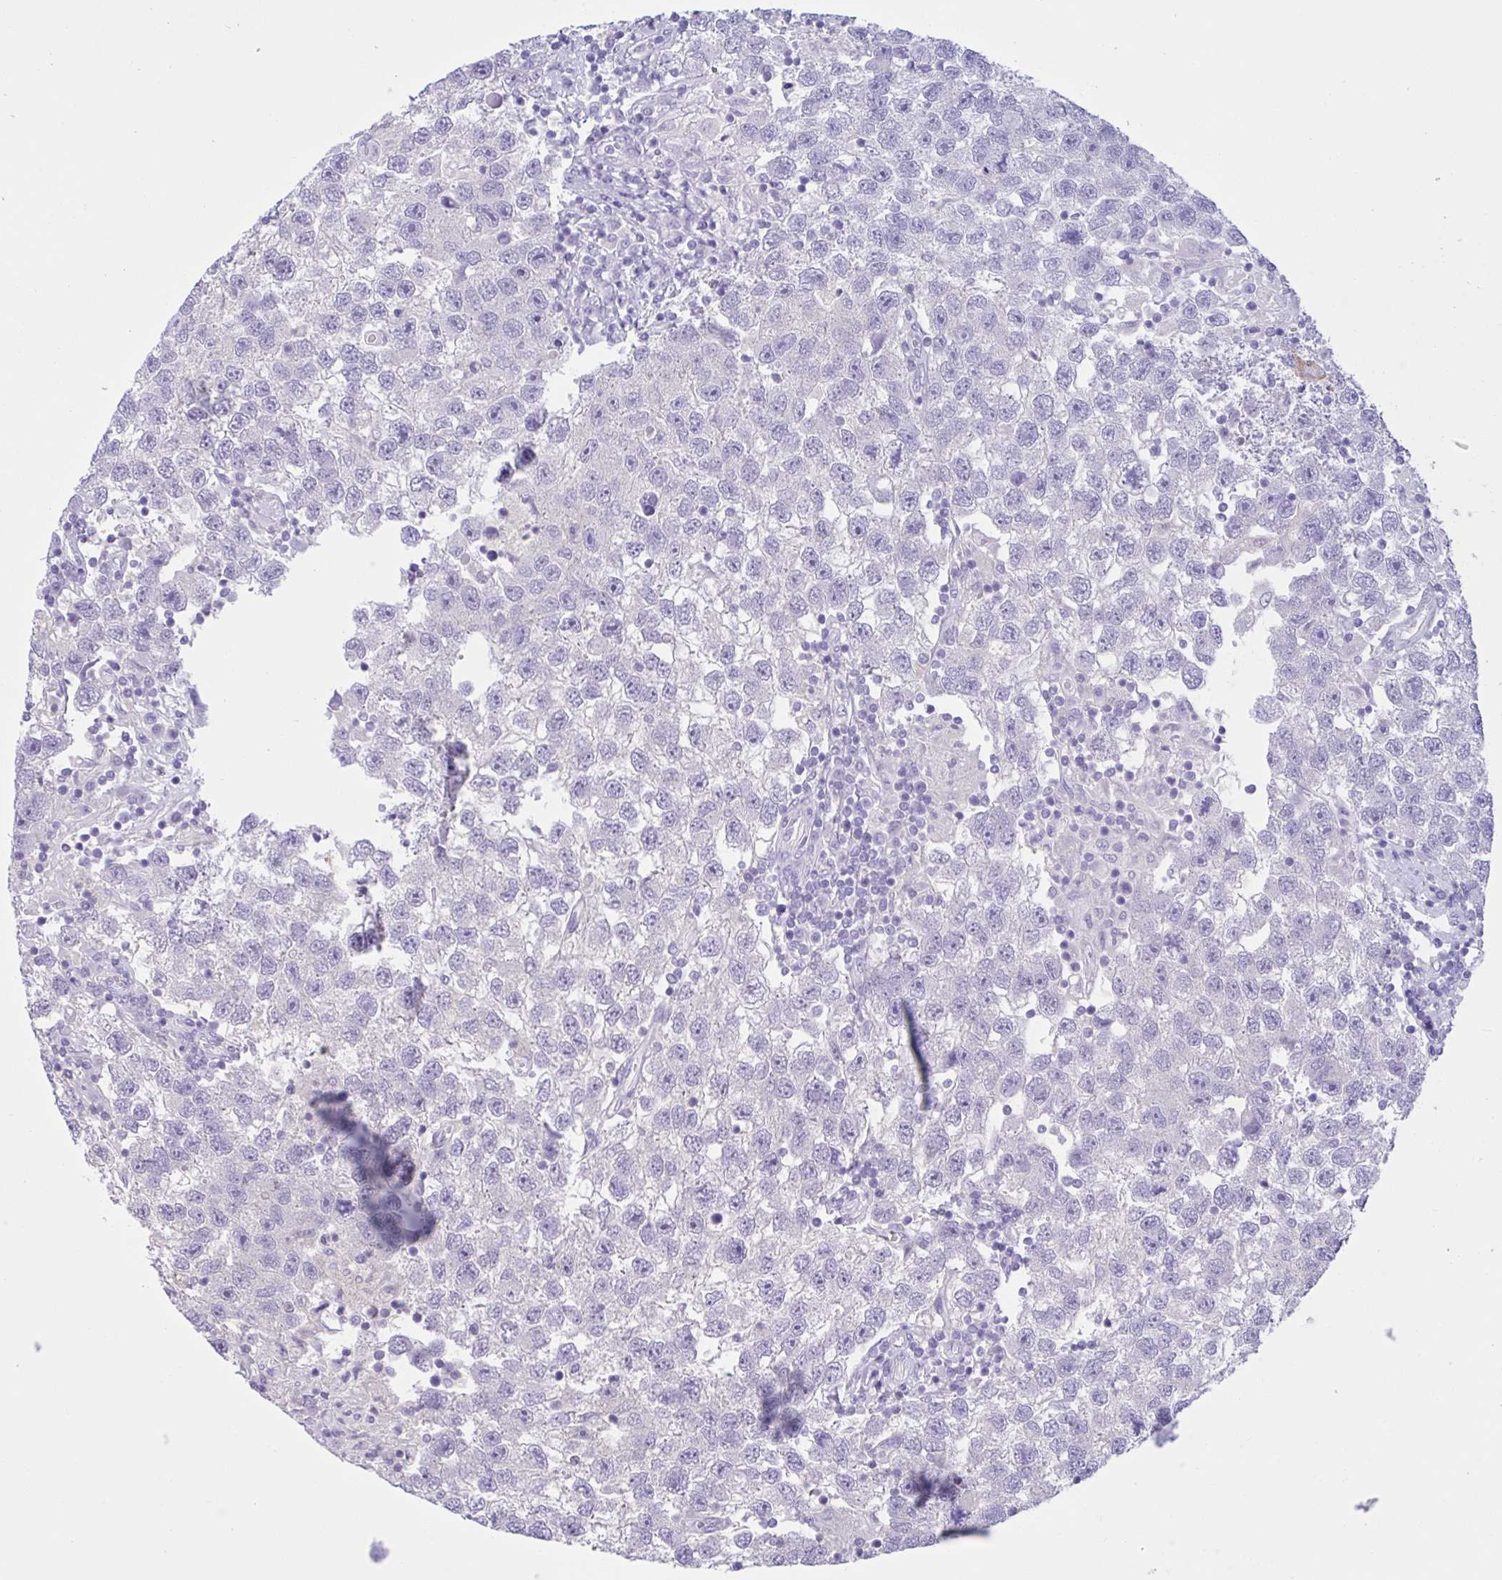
{"staining": {"intensity": "negative", "quantity": "none", "location": "none"}, "tissue": "testis cancer", "cell_type": "Tumor cells", "image_type": "cancer", "snomed": [{"axis": "morphology", "description": "Seminoma, NOS"}, {"axis": "topography", "description": "Testis"}], "caption": "Seminoma (testis) was stained to show a protein in brown. There is no significant expression in tumor cells.", "gene": "LARGE2", "patient": {"sex": "male", "age": 26}}